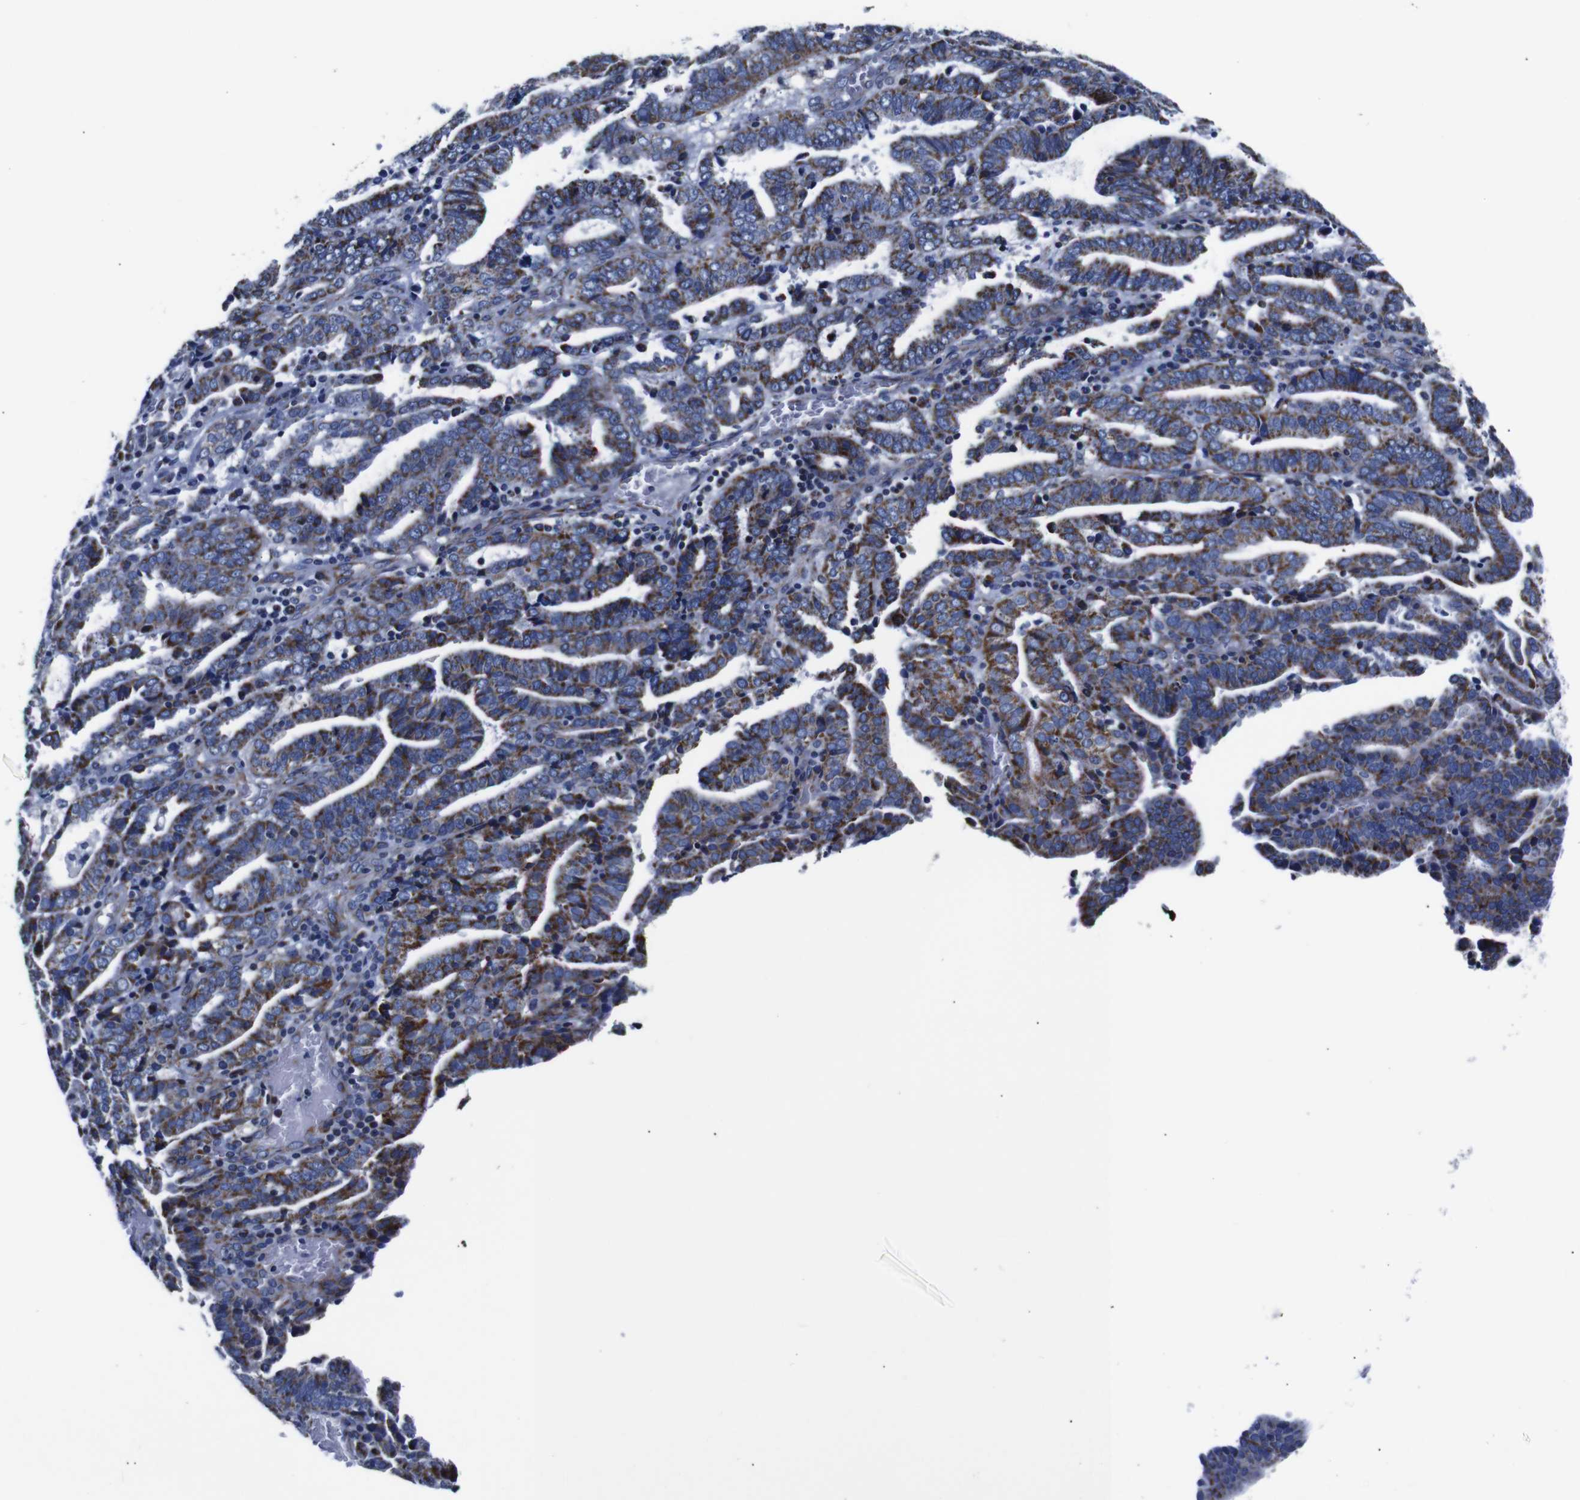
{"staining": {"intensity": "moderate", "quantity": ">75%", "location": "cytoplasmic/membranous"}, "tissue": "endometrial cancer", "cell_type": "Tumor cells", "image_type": "cancer", "snomed": [{"axis": "morphology", "description": "Adenocarcinoma, NOS"}, {"axis": "topography", "description": "Uterus"}], "caption": "A photomicrograph of endometrial cancer stained for a protein shows moderate cytoplasmic/membranous brown staining in tumor cells. The protein of interest is stained brown, and the nuclei are stained in blue (DAB (3,3'-diaminobenzidine) IHC with brightfield microscopy, high magnification).", "gene": "FKBP9", "patient": {"sex": "female", "age": 83}}